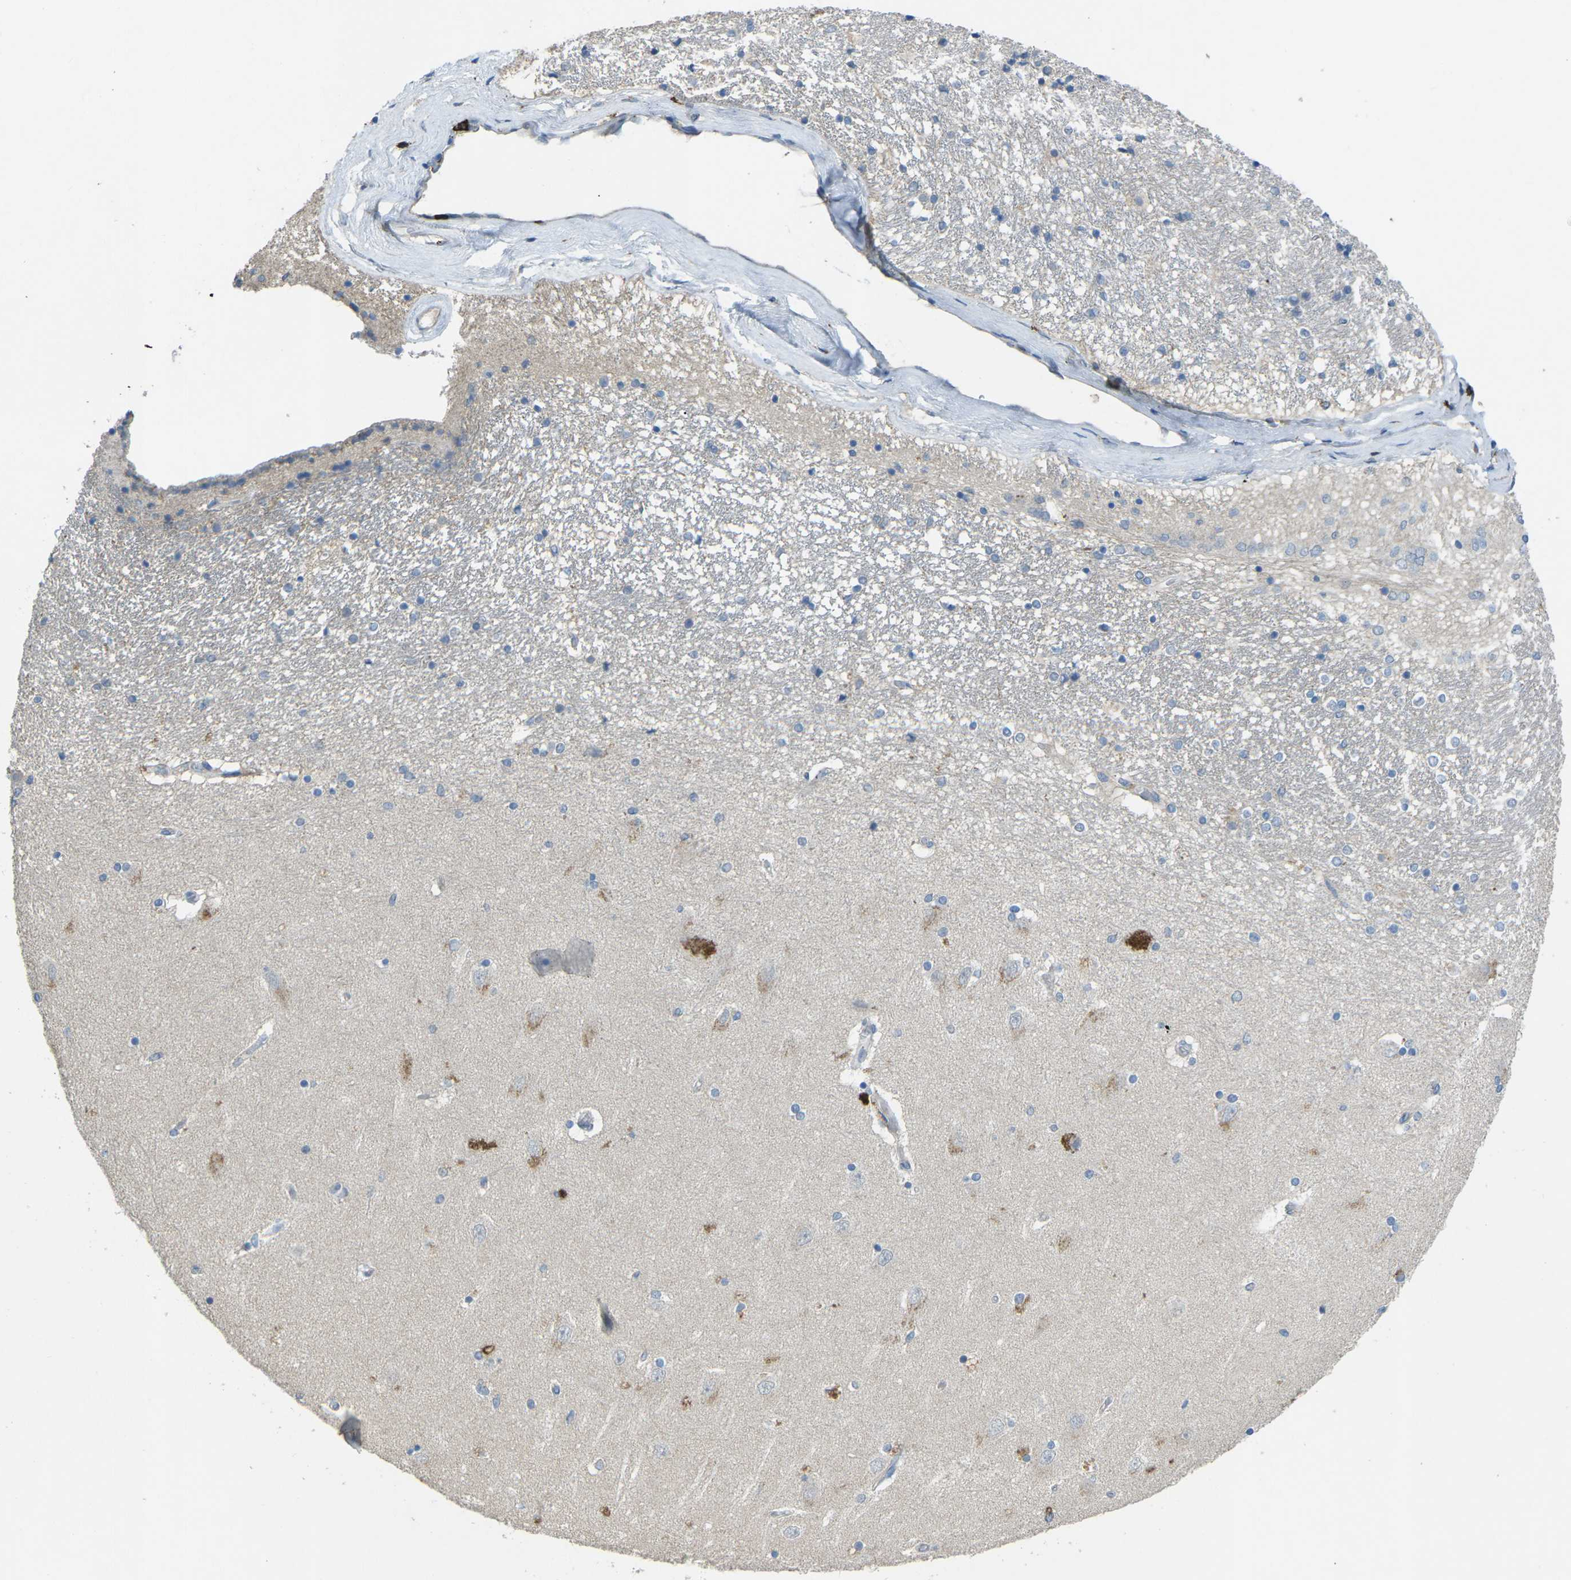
{"staining": {"intensity": "negative", "quantity": "none", "location": "none"}, "tissue": "hippocampus", "cell_type": "Glial cells", "image_type": "normal", "snomed": [{"axis": "morphology", "description": "Normal tissue, NOS"}, {"axis": "topography", "description": "Hippocampus"}], "caption": "Protein analysis of benign hippocampus demonstrates no significant positivity in glial cells. The staining was performed using DAB (3,3'-diaminobenzidine) to visualize the protein expression in brown, while the nuclei were stained in blue with hematoxylin (Magnification: 20x).", "gene": "CD19", "patient": {"sex": "female", "age": 54}}